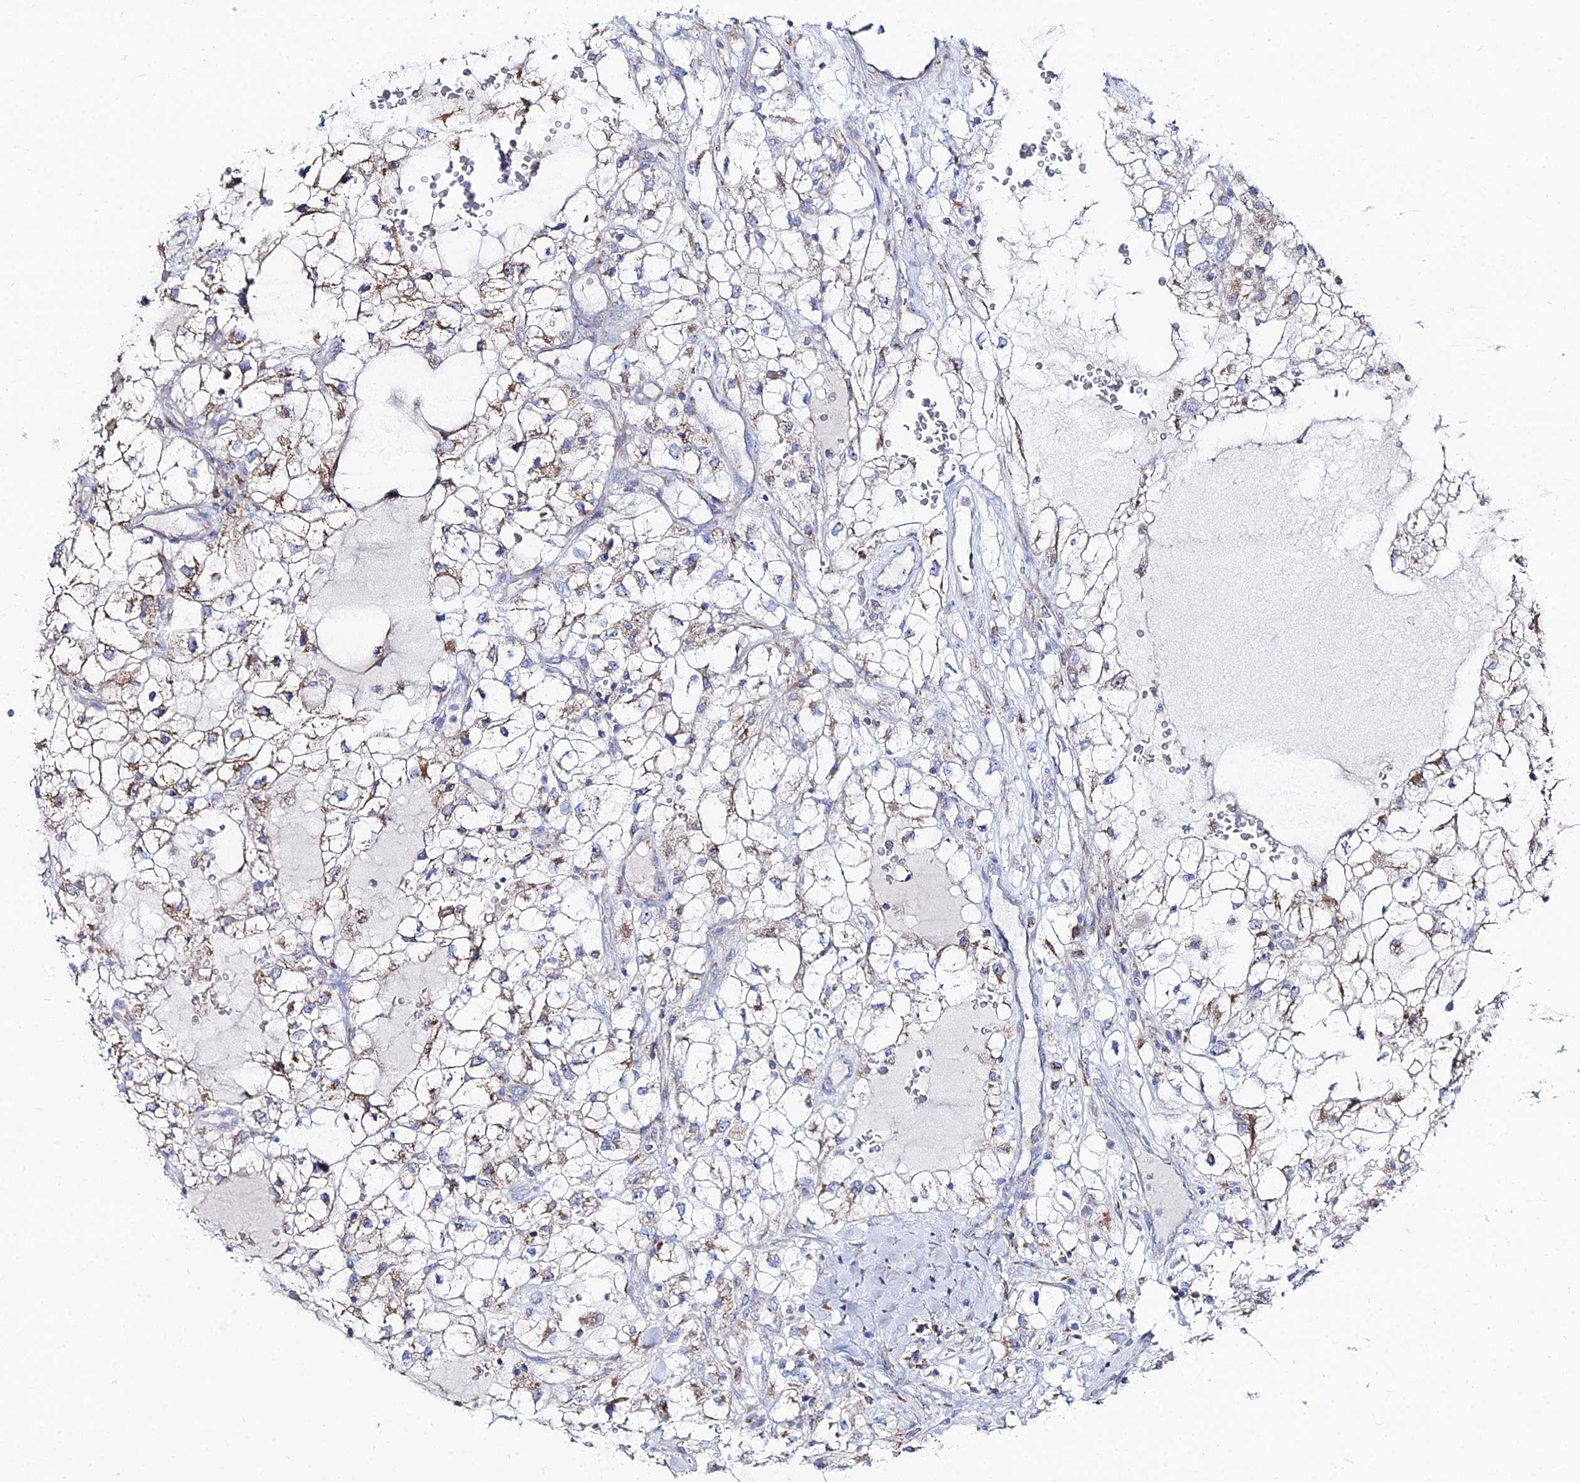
{"staining": {"intensity": "moderate", "quantity": "25%-75%", "location": "cytoplasmic/membranous"}, "tissue": "renal cancer", "cell_type": "Tumor cells", "image_type": "cancer", "snomed": [{"axis": "morphology", "description": "Adenocarcinoma, NOS"}, {"axis": "topography", "description": "Kidney"}], "caption": "Protein expression analysis of human renal cancer reveals moderate cytoplasmic/membranous staining in approximately 25%-75% of tumor cells.", "gene": "MPC1", "patient": {"sex": "male", "age": 59}}